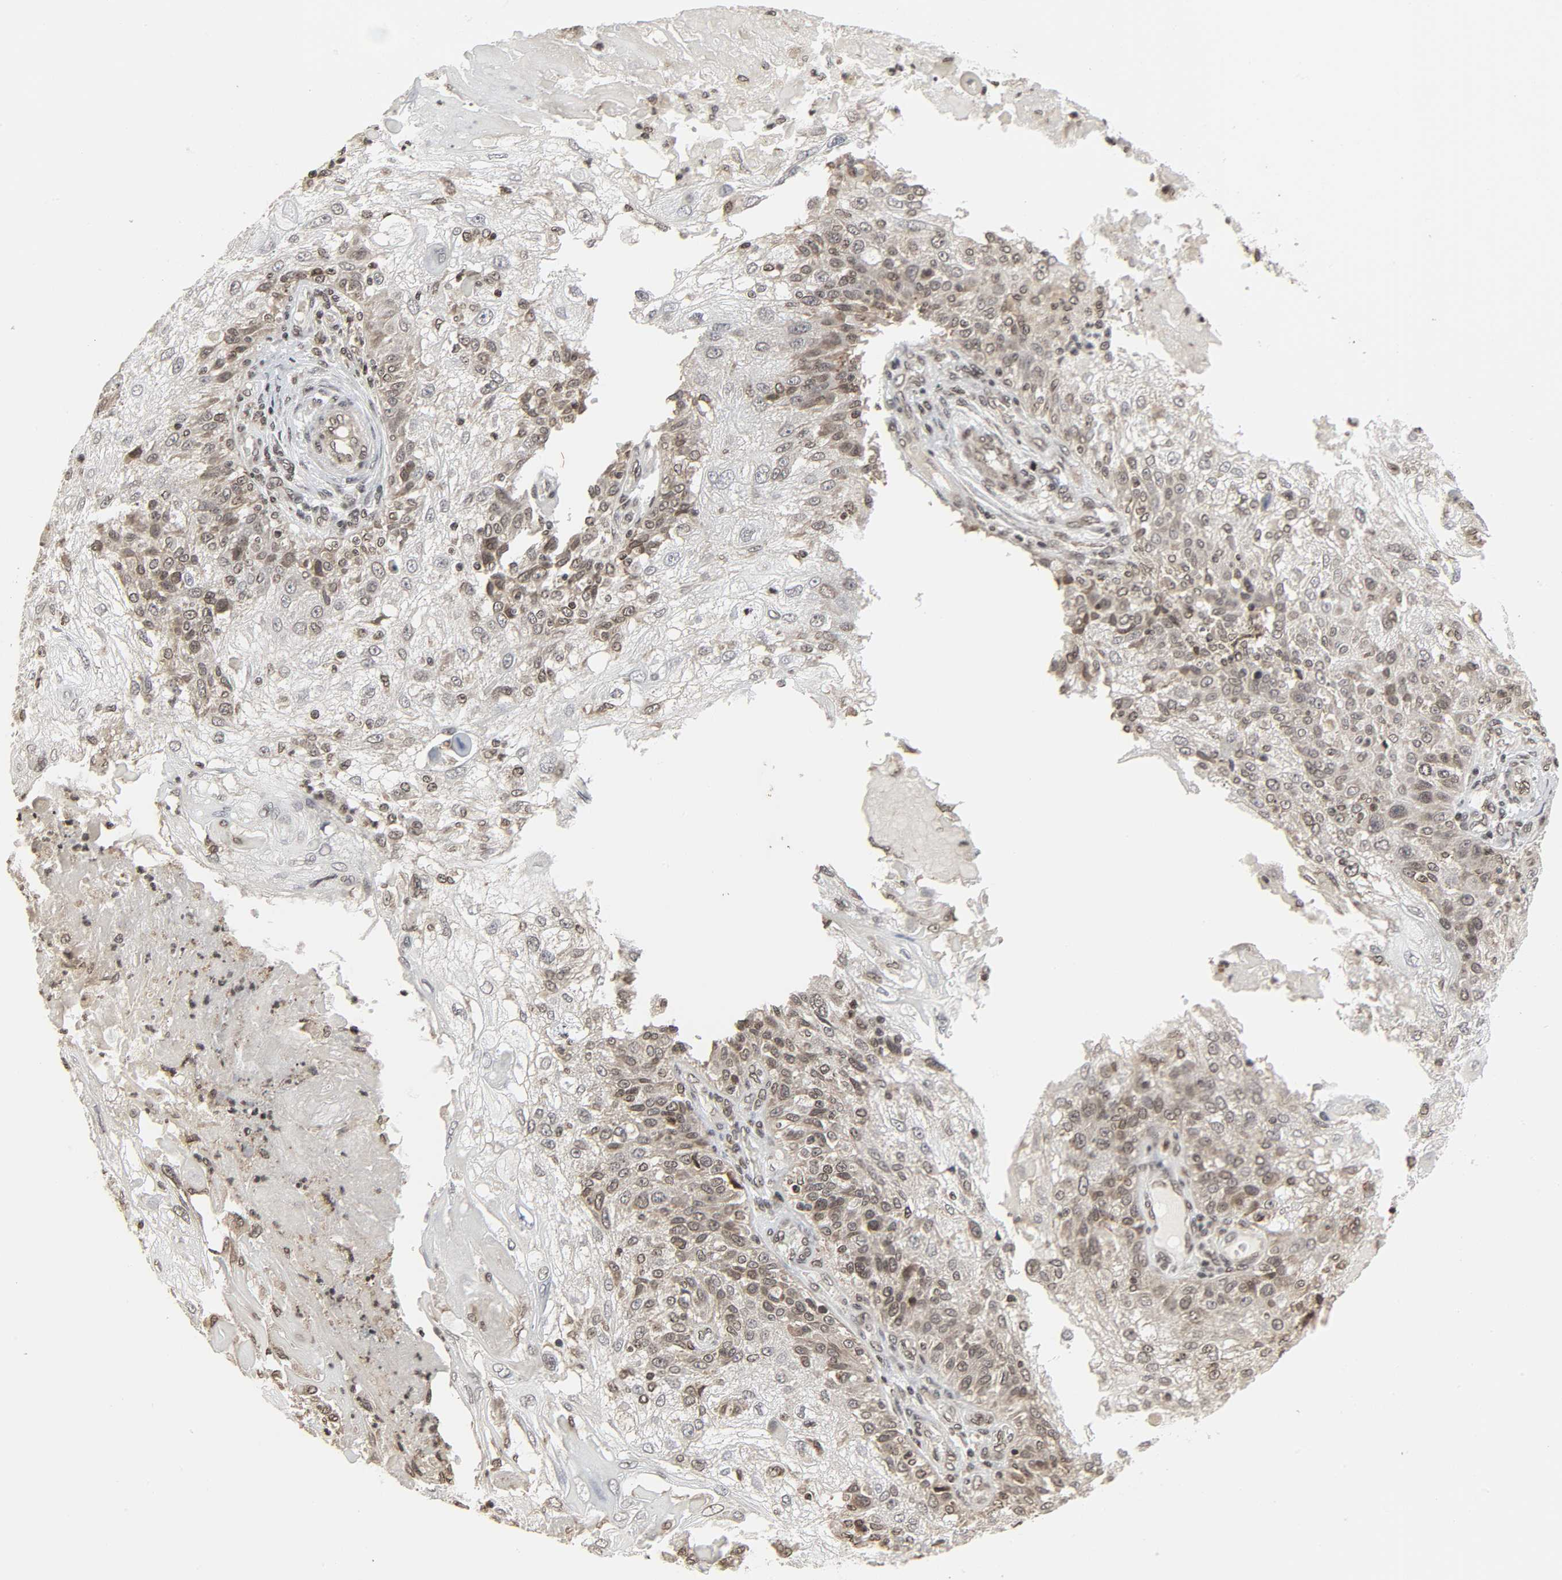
{"staining": {"intensity": "weak", "quantity": "25%-75%", "location": "cytoplasmic/membranous,nuclear"}, "tissue": "skin cancer", "cell_type": "Tumor cells", "image_type": "cancer", "snomed": [{"axis": "morphology", "description": "Normal tissue, NOS"}, {"axis": "morphology", "description": "Squamous cell carcinoma, NOS"}, {"axis": "topography", "description": "Skin"}], "caption": "Immunohistochemical staining of skin cancer (squamous cell carcinoma) reveals low levels of weak cytoplasmic/membranous and nuclear protein expression in approximately 25%-75% of tumor cells. The staining was performed using DAB (3,3'-diaminobenzidine), with brown indicating positive protein expression. Nuclei are stained blue with hematoxylin.", "gene": "XRCC1", "patient": {"sex": "female", "age": 83}}